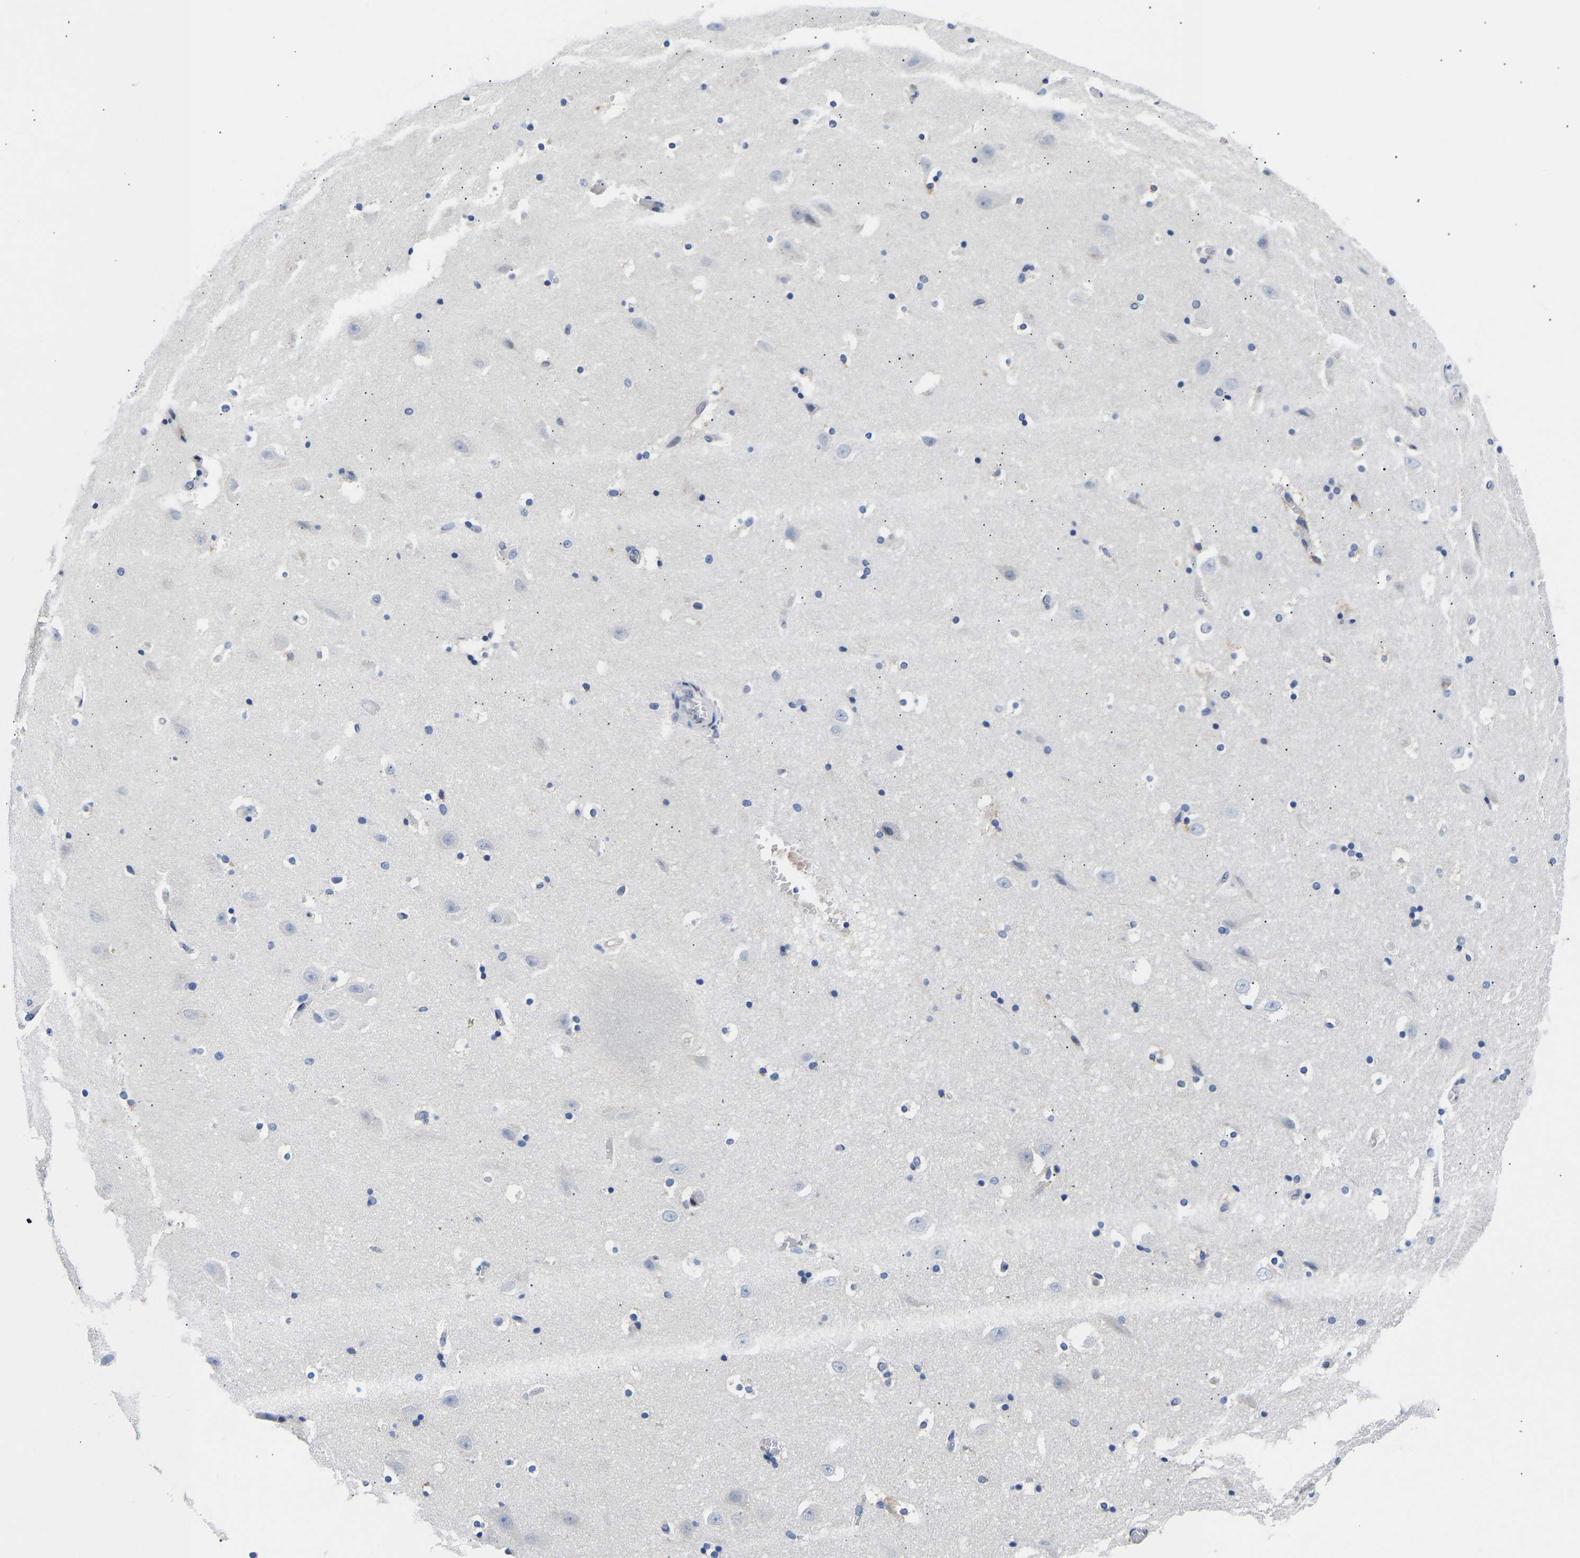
{"staining": {"intensity": "negative", "quantity": "none", "location": "none"}, "tissue": "hippocampus", "cell_type": "Glial cells", "image_type": "normal", "snomed": [{"axis": "morphology", "description": "Normal tissue, NOS"}, {"axis": "topography", "description": "Hippocampus"}], "caption": "Immunohistochemistry image of unremarkable hippocampus: human hippocampus stained with DAB reveals no significant protein staining in glial cells.", "gene": "PTRHD1", "patient": {"sex": "male", "age": 45}}